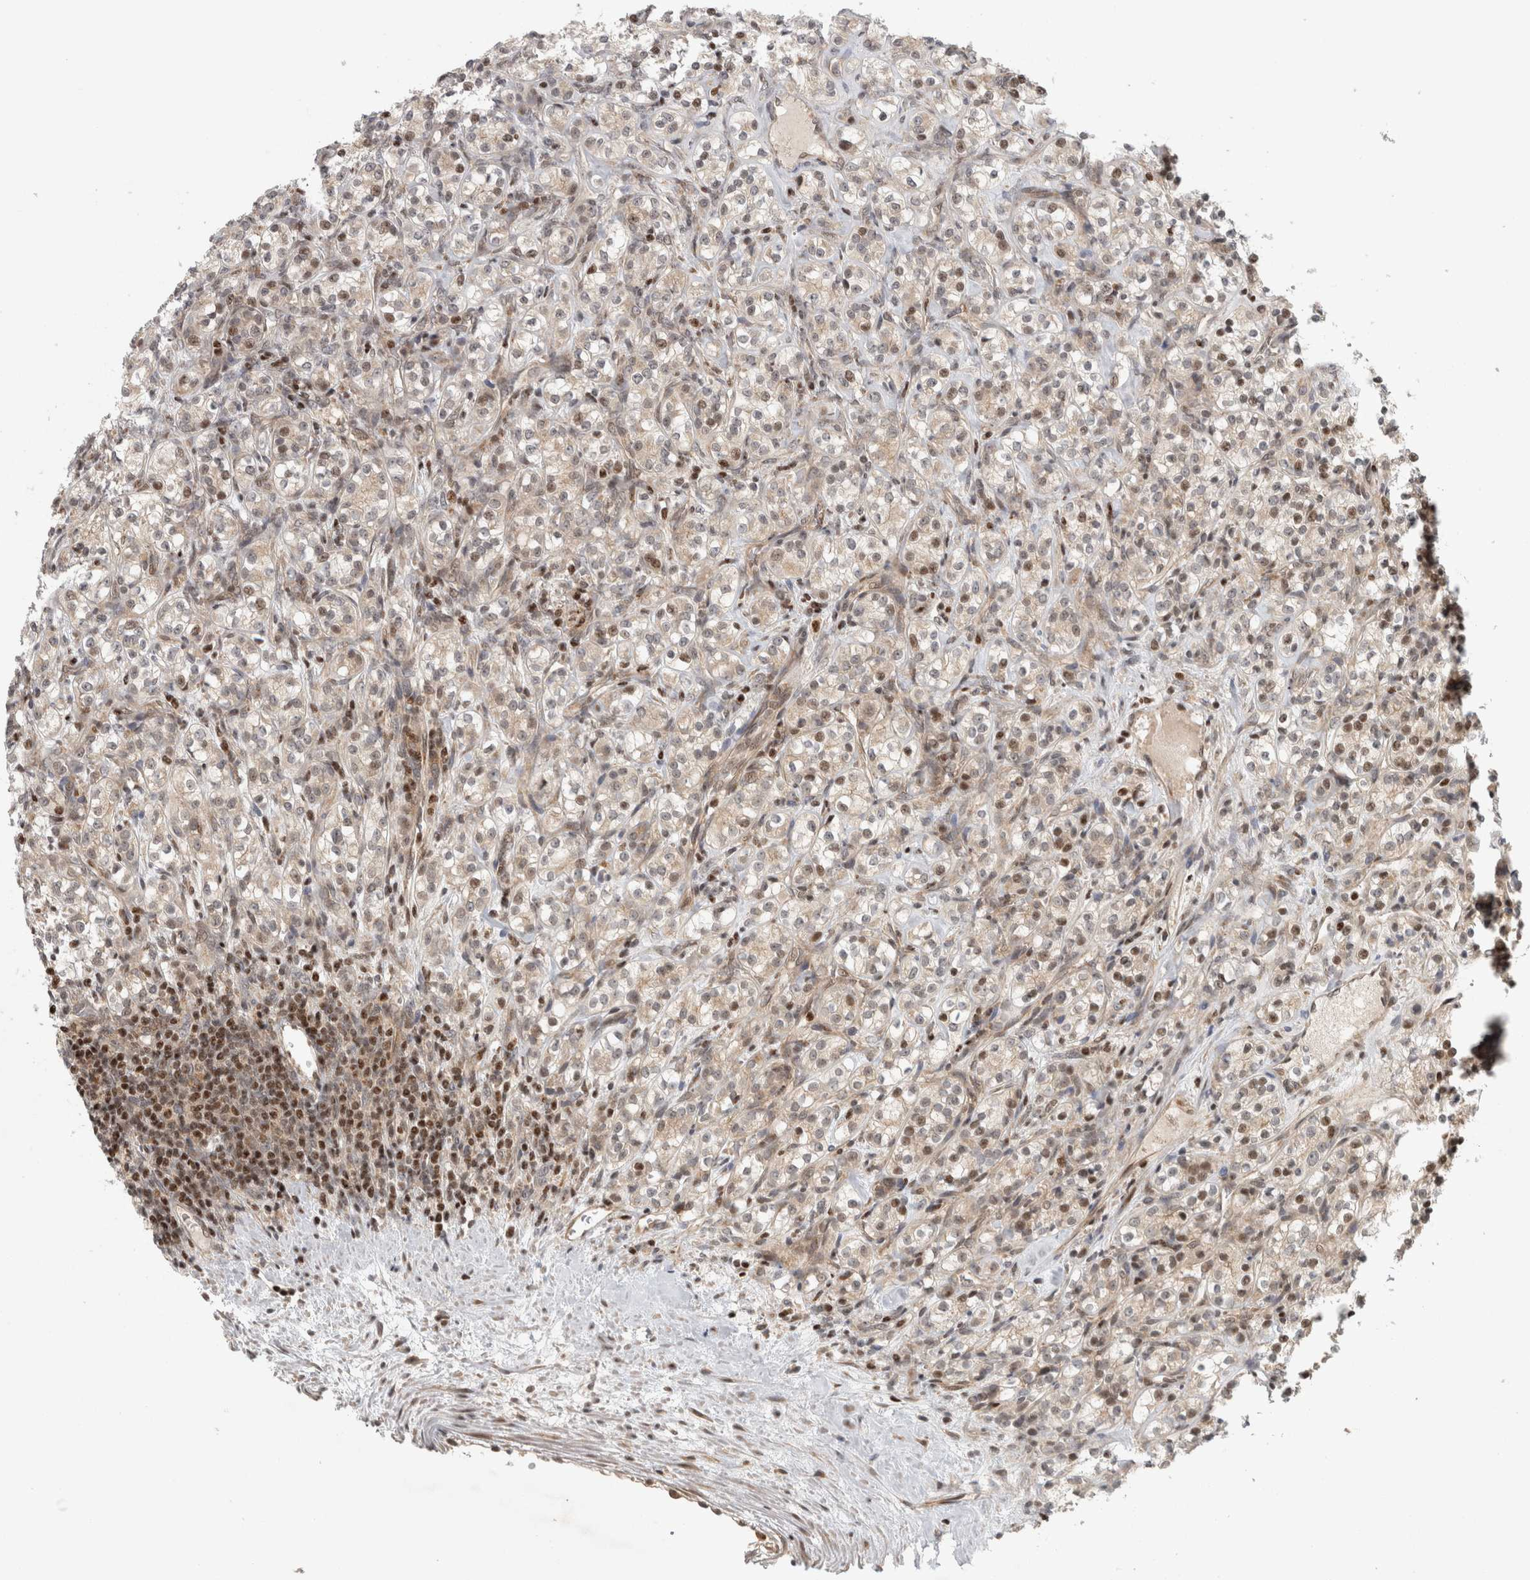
{"staining": {"intensity": "weak", "quantity": ">75%", "location": "cytoplasmic/membranous"}, "tissue": "renal cancer", "cell_type": "Tumor cells", "image_type": "cancer", "snomed": [{"axis": "morphology", "description": "Adenocarcinoma, NOS"}, {"axis": "topography", "description": "Kidney"}], "caption": "IHC staining of adenocarcinoma (renal), which shows low levels of weak cytoplasmic/membranous staining in about >75% of tumor cells indicating weak cytoplasmic/membranous protein expression. The staining was performed using DAB (brown) for protein detection and nuclei were counterstained in hematoxylin (blue).", "gene": "KDM8", "patient": {"sex": "male", "age": 77}}